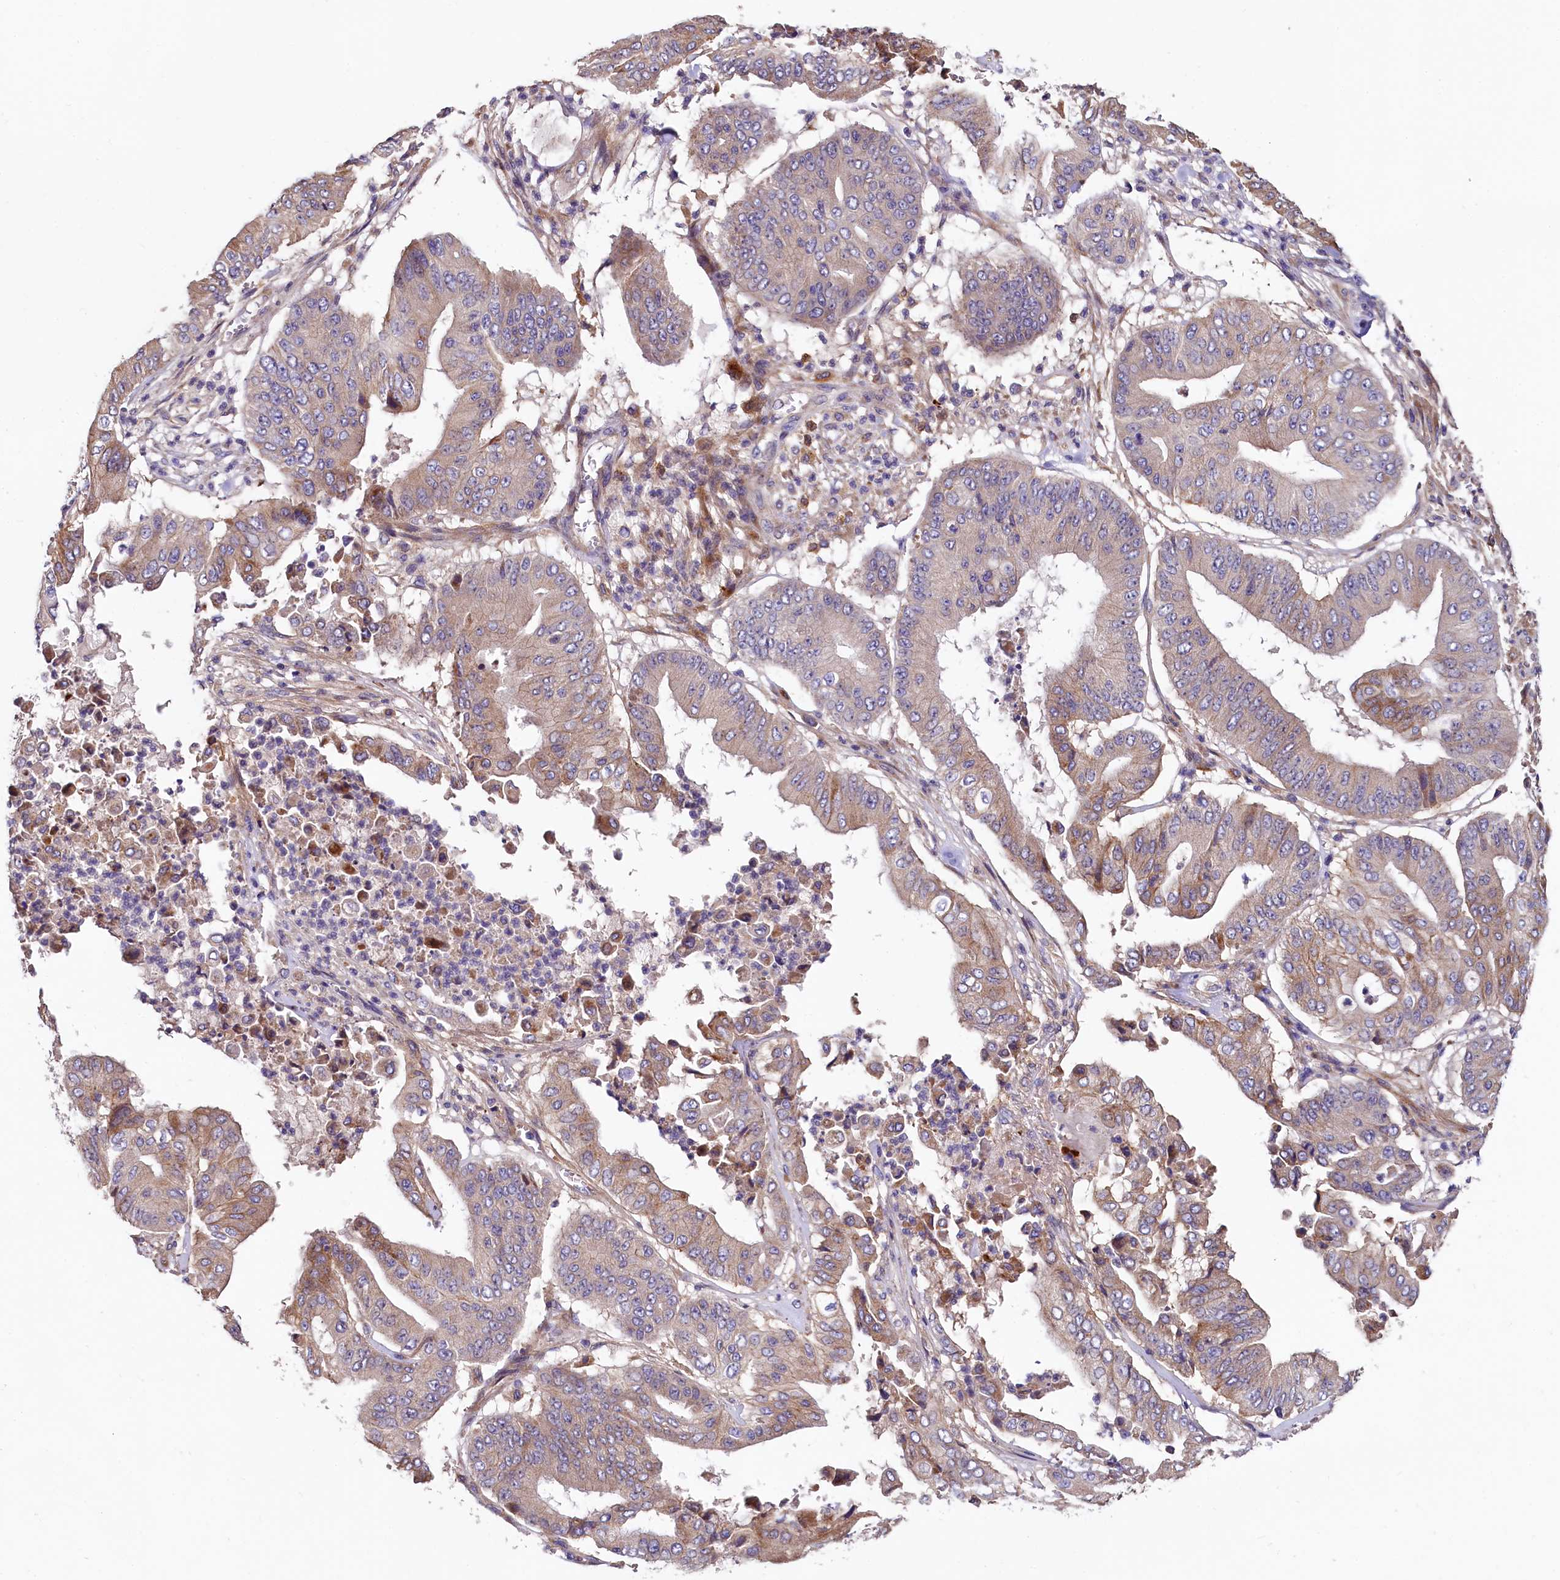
{"staining": {"intensity": "moderate", "quantity": "25%-75%", "location": "cytoplasmic/membranous"}, "tissue": "pancreatic cancer", "cell_type": "Tumor cells", "image_type": "cancer", "snomed": [{"axis": "morphology", "description": "Adenocarcinoma, NOS"}, {"axis": "topography", "description": "Pancreas"}], "caption": "Pancreatic cancer stained with DAB immunohistochemistry displays medium levels of moderate cytoplasmic/membranous staining in approximately 25%-75% of tumor cells. The protein of interest is stained brown, and the nuclei are stained in blue (DAB (3,3'-diaminobenzidine) IHC with brightfield microscopy, high magnification).", "gene": "SPRYD3", "patient": {"sex": "female", "age": 77}}